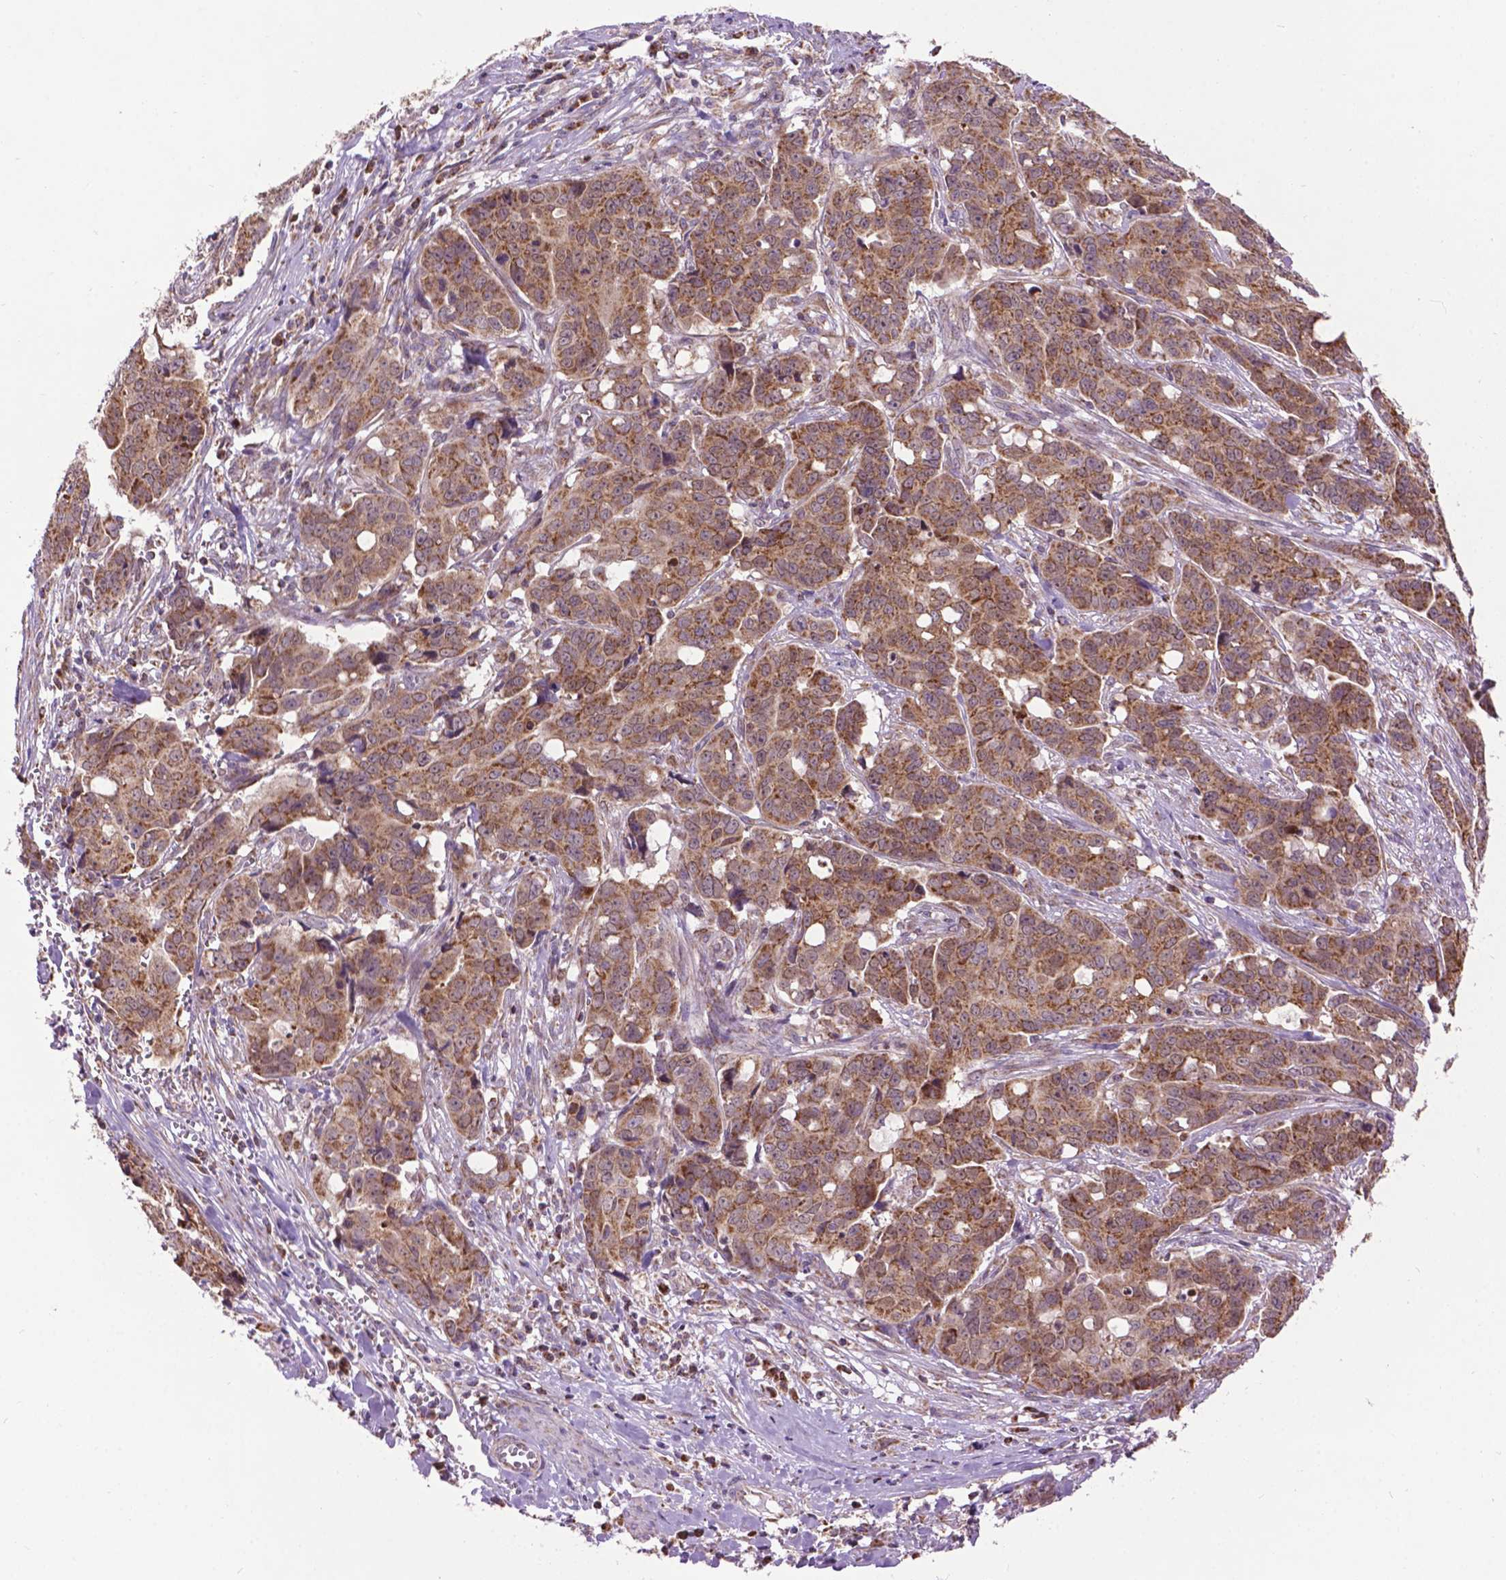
{"staining": {"intensity": "moderate", "quantity": ">75%", "location": "cytoplasmic/membranous"}, "tissue": "ovarian cancer", "cell_type": "Tumor cells", "image_type": "cancer", "snomed": [{"axis": "morphology", "description": "Carcinoma, endometroid"}, {"axis": "topography", "description": "Ovary"}], "caption": "DAB (3,3'-diaminobenzidine) immunohistochemical staining of ovarian cancer (endometroid carcinoma) shows moderate cytoplasmic/membranous protein staining in about >75% of tumor cells.", "gene": "PYCR3", "patient": {"sex": "female", "age": 78}}